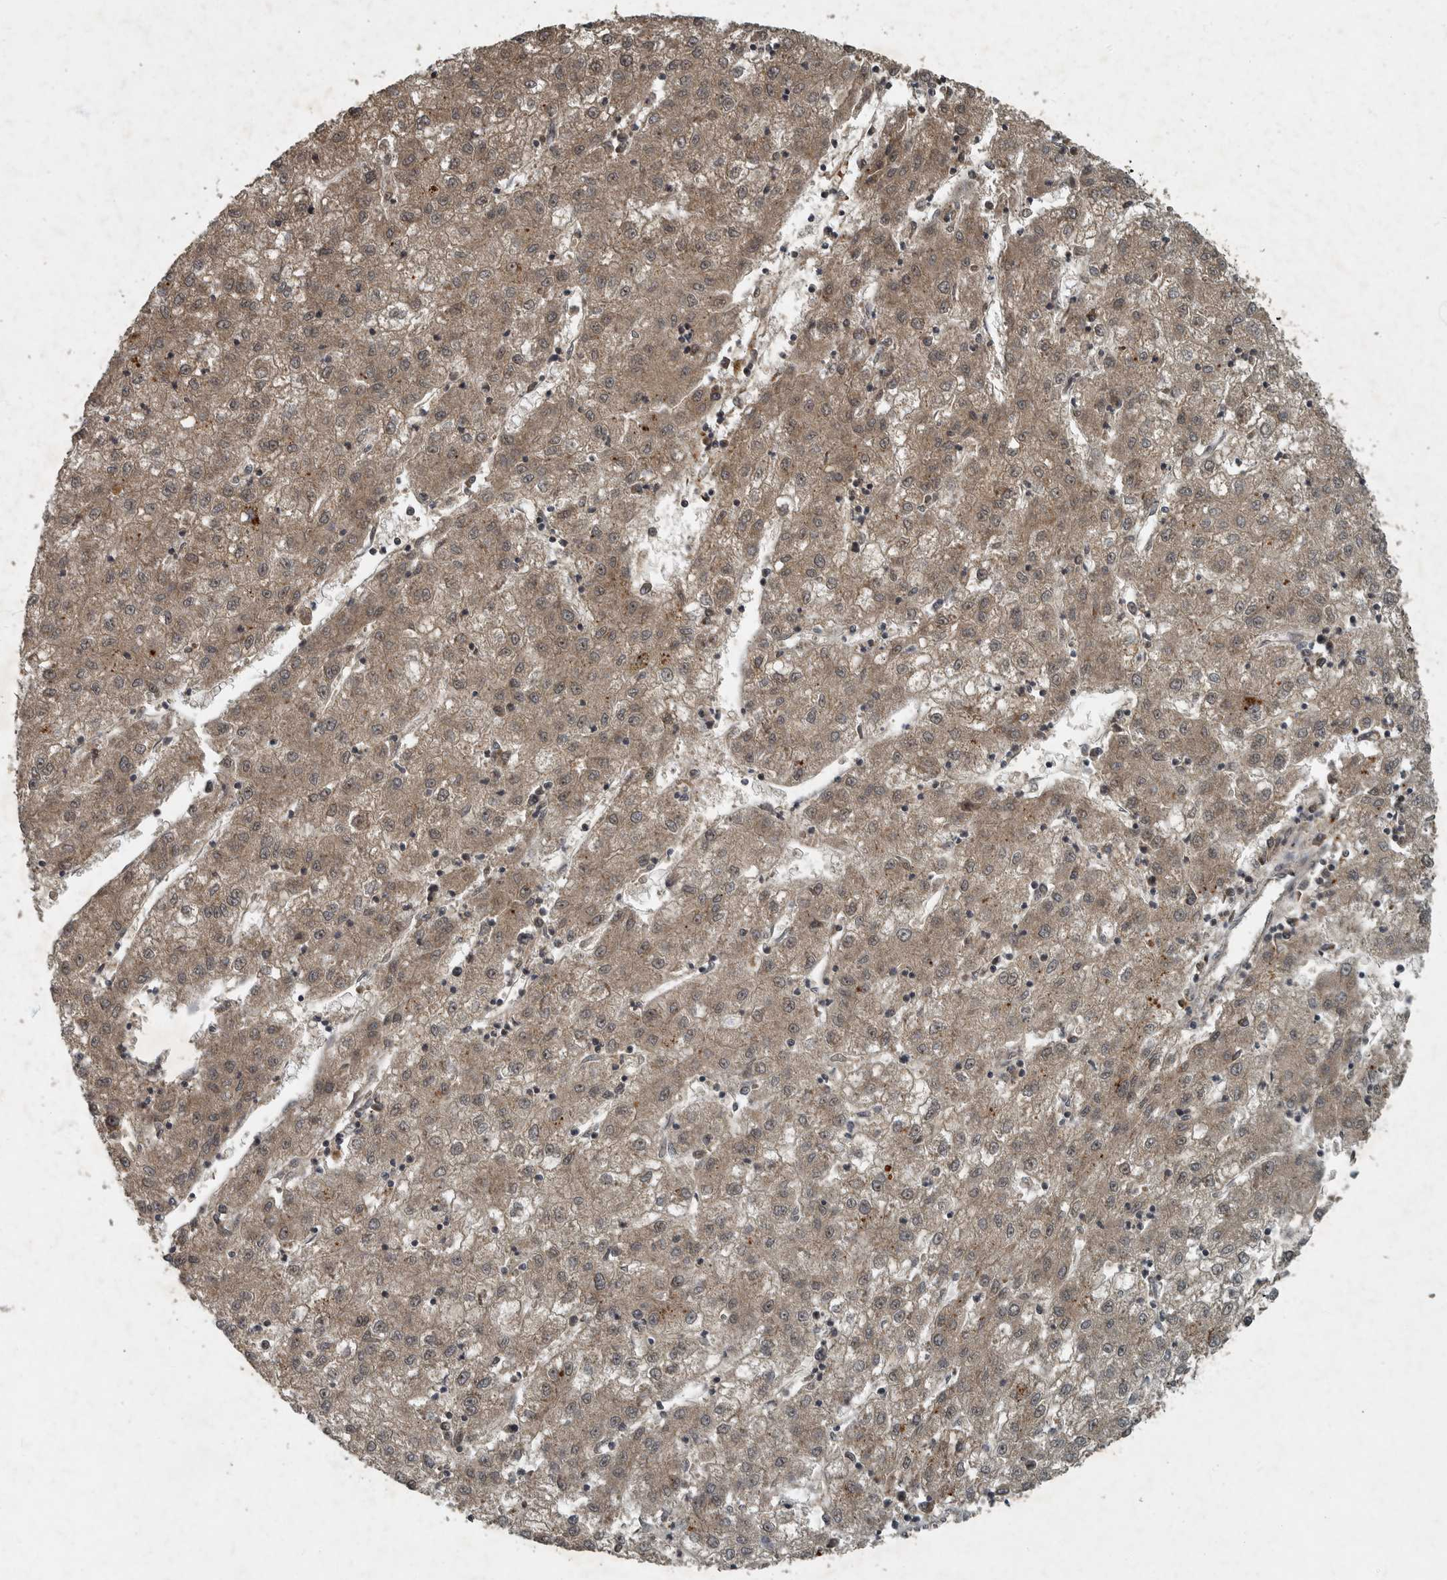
{"staining": {"intensity": "weak", "quantity": ">75%", "location": "cytoplasmic/membranous,nuclear"}, "tissue": "liver cancer", "cell_type": "Tumor cells", "image_type": "cancer", "snomed": [{"axis": "morphology", "description": "Carcinoma, Hepatocellular, NOS"}, {"axis": "topography", "description": "Liver"}], "caption": "DAB (3,3'-diaminobenzidine) immunohistochemical staining of liver cancer (hepatocellular carcinoma) displays weak cytoplasmic/membranous and nuclear protein positivity in about >75% of tumor cells.", "gene": "FOXO1", "patient": {"sex": "male", "age": 72}}